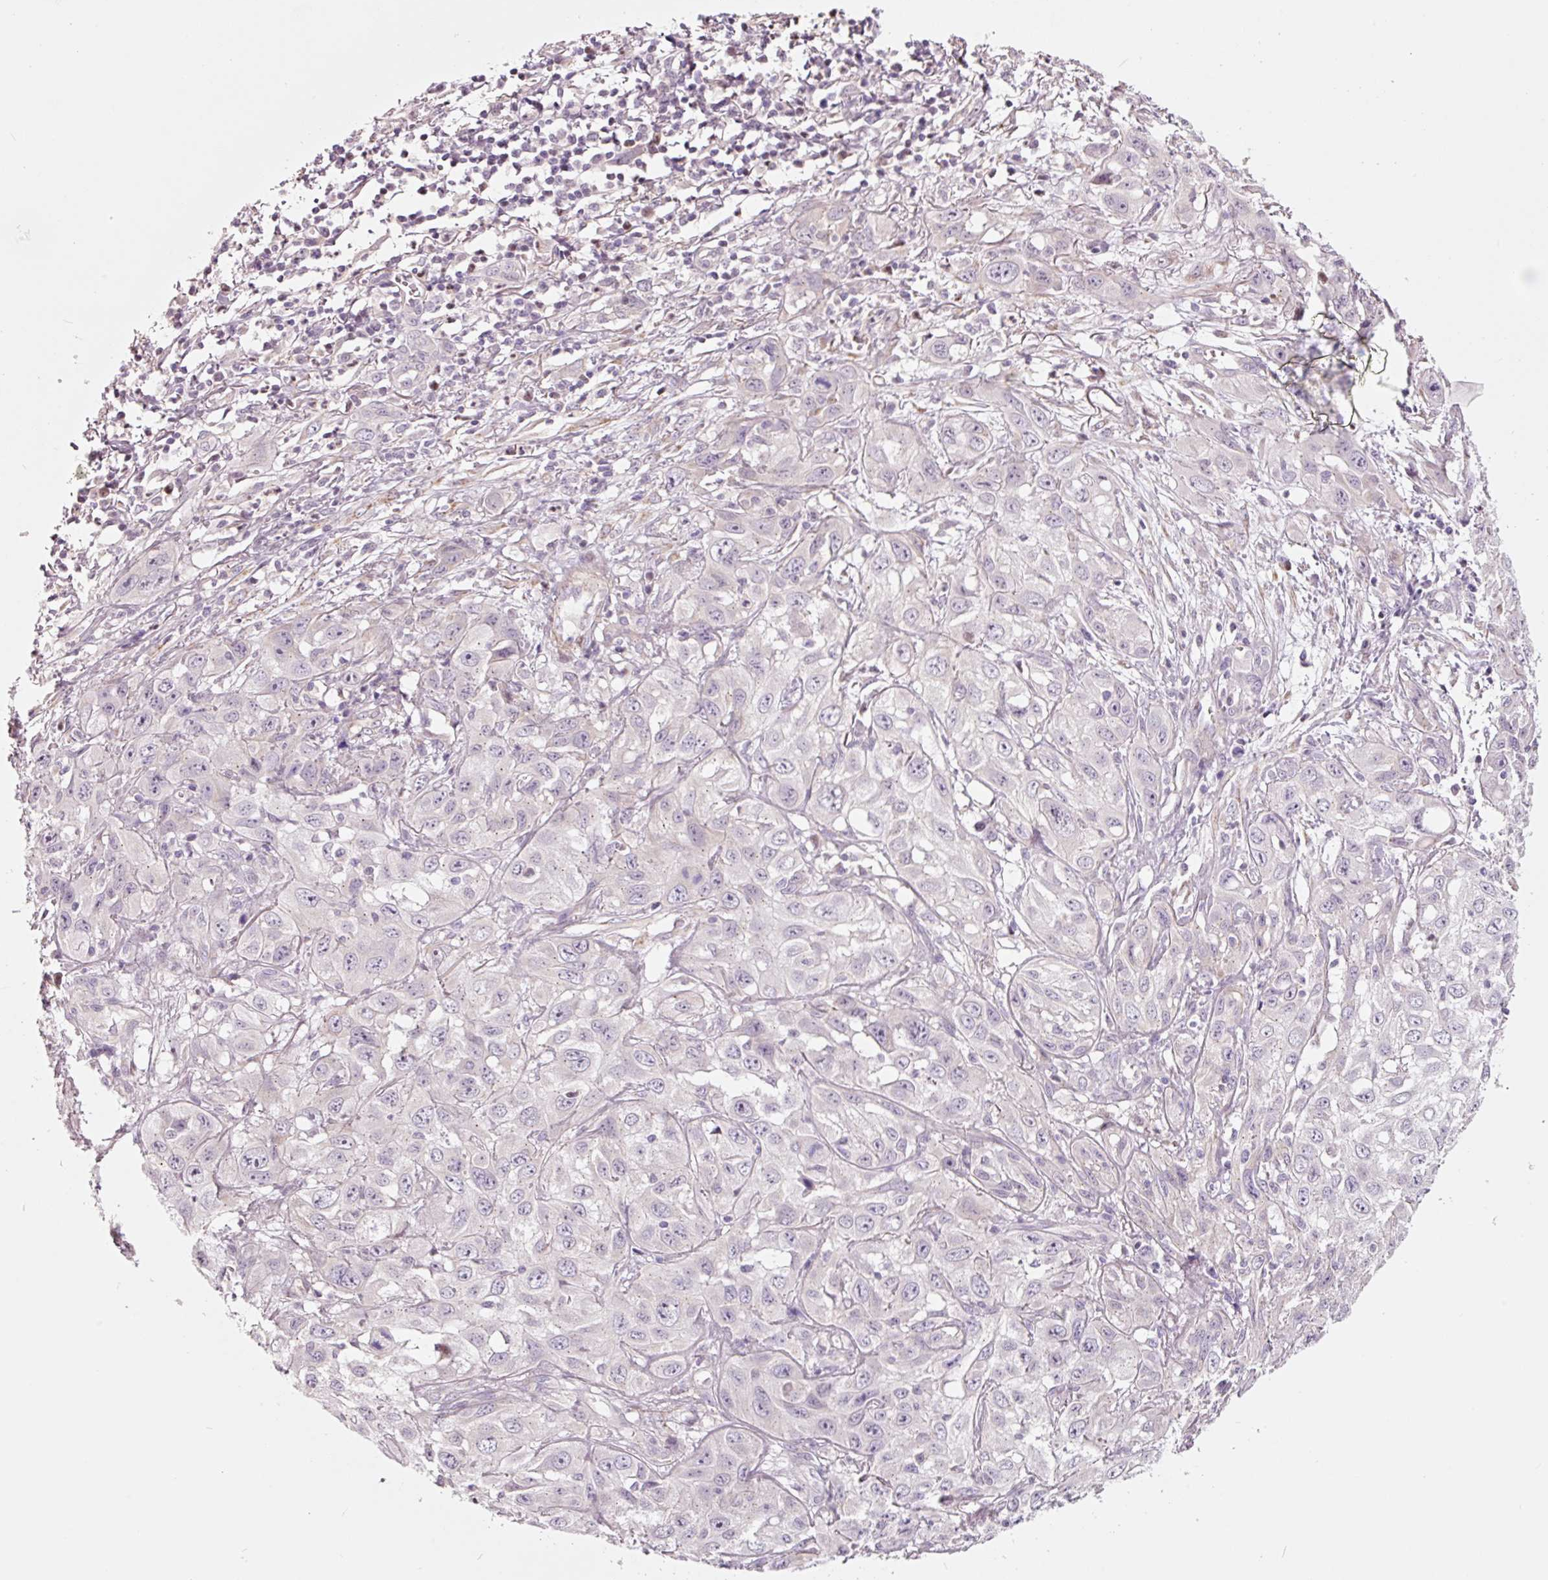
{"staining": {"intensity": "negative", "quantity": "none", "location": "none"}, "tissue": "skin cancer", "cell_type": "Tumor cells", "image_type": "cancer", "snomed": [{"axis": "morphology", "description": "Squamous cell carcinoma, NOS"}, {"axis": "topography", "description": "Skin"}, {"axis": "topography", "description": "Vulva"}], "caption": "DAB immunohistochemical staining of skin squamous cell carcinoma exhibits no significant positivity in tumor cells.", "gene": "DAPP1", "patient": {"sex": "female", "age": 71}}